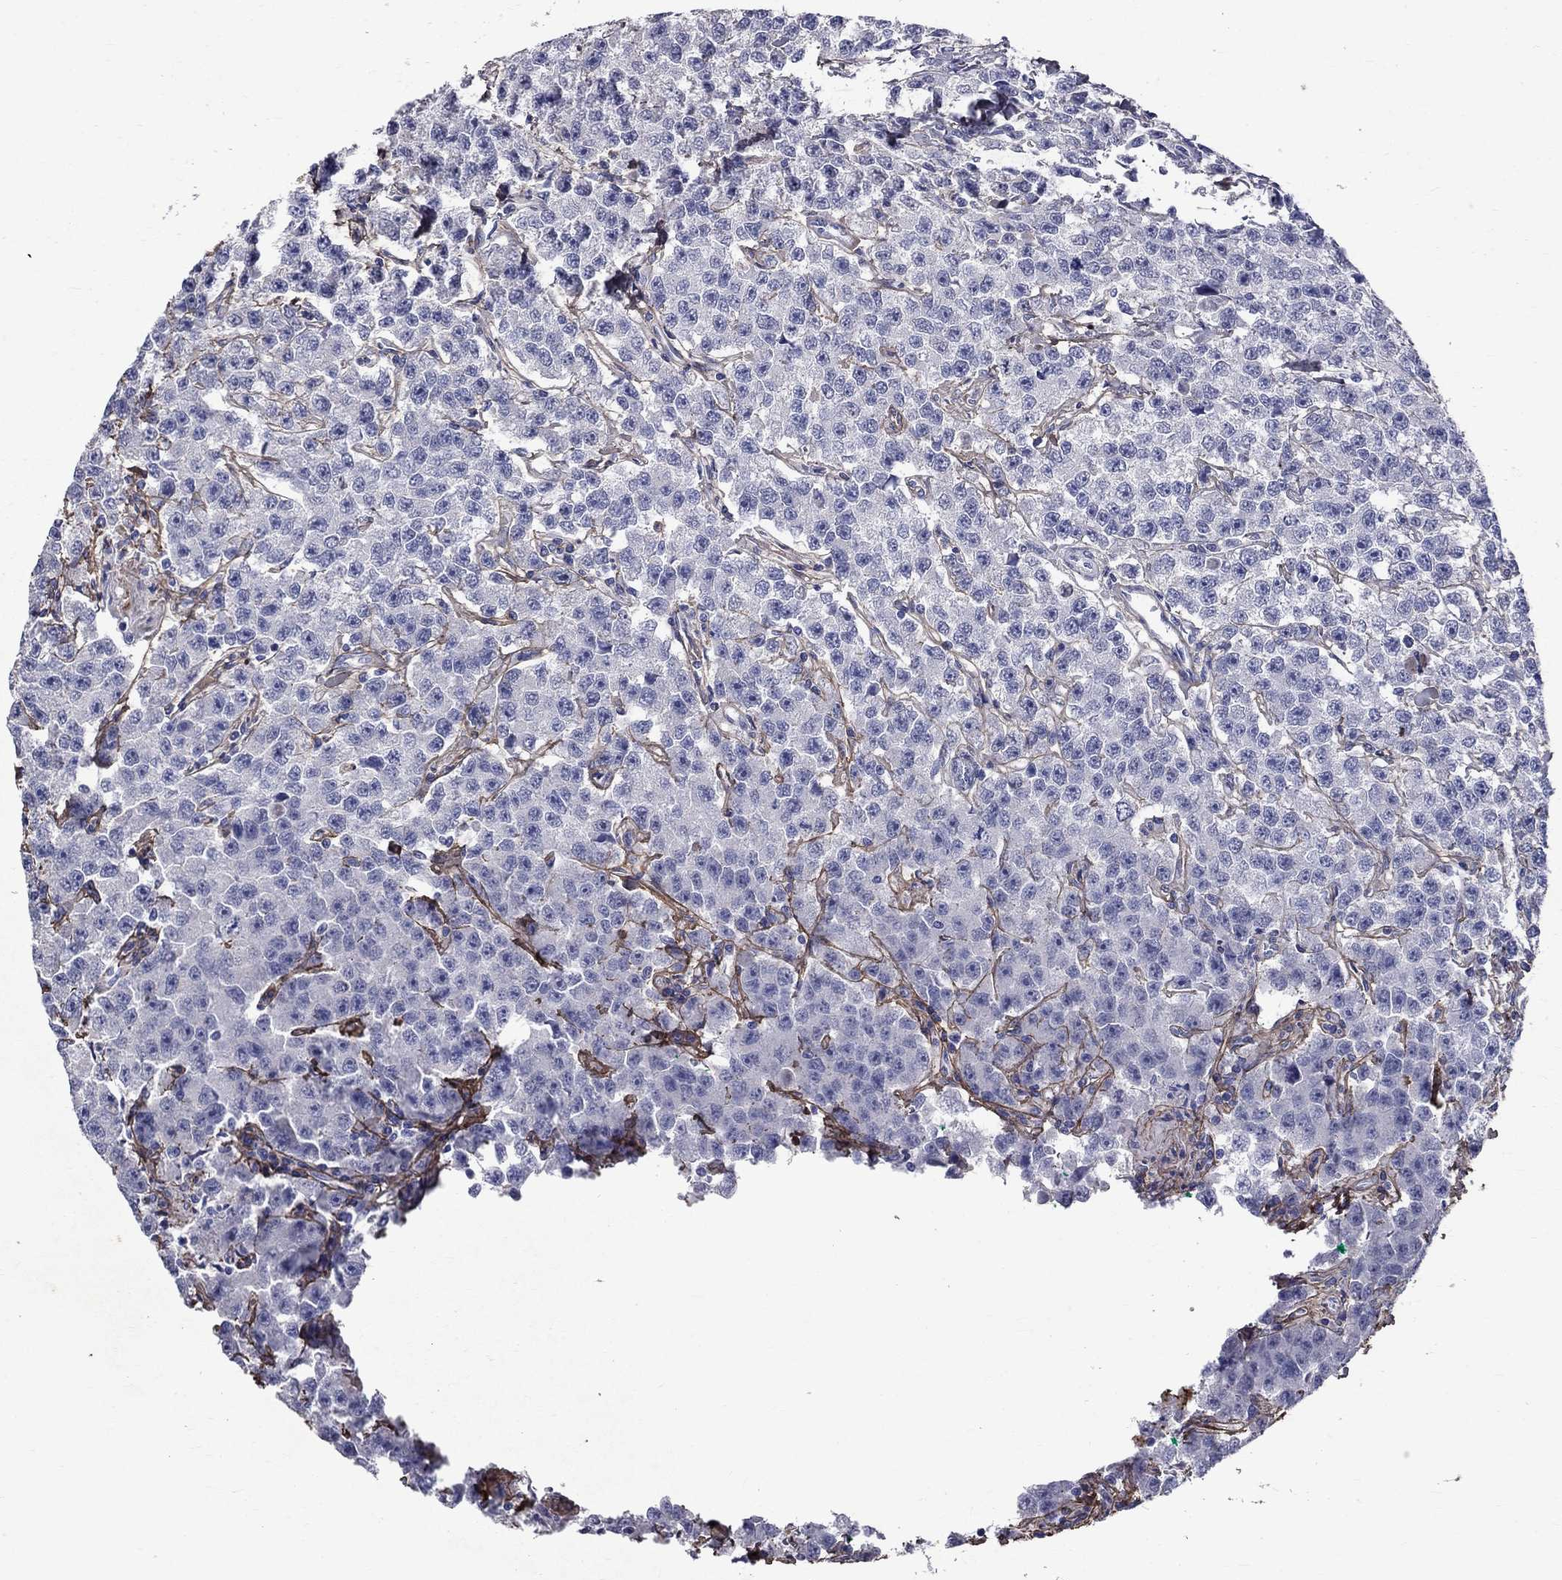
{"staining": {"intensity": "negative", "quantity": "none", "location": "none"}, "tissue": "testis cancer", "cell_type": "Tumor cells", "image_type": "cancer", "snomed": [{"axis": "morphology", "description": "Seminoma, NOS"}, {"axis": "topography", "description": "Testis"}], "caption": "High magnification brightfield microscopy of seminoma (testis) stained with DAB (3,3'-diaminobenzidine) (brown) and counterstained with hematoxylin (blue): tumor cells show no significant positivity.", "gene": "ANXA10", "patient": {"sex": "male", "age": 59}}